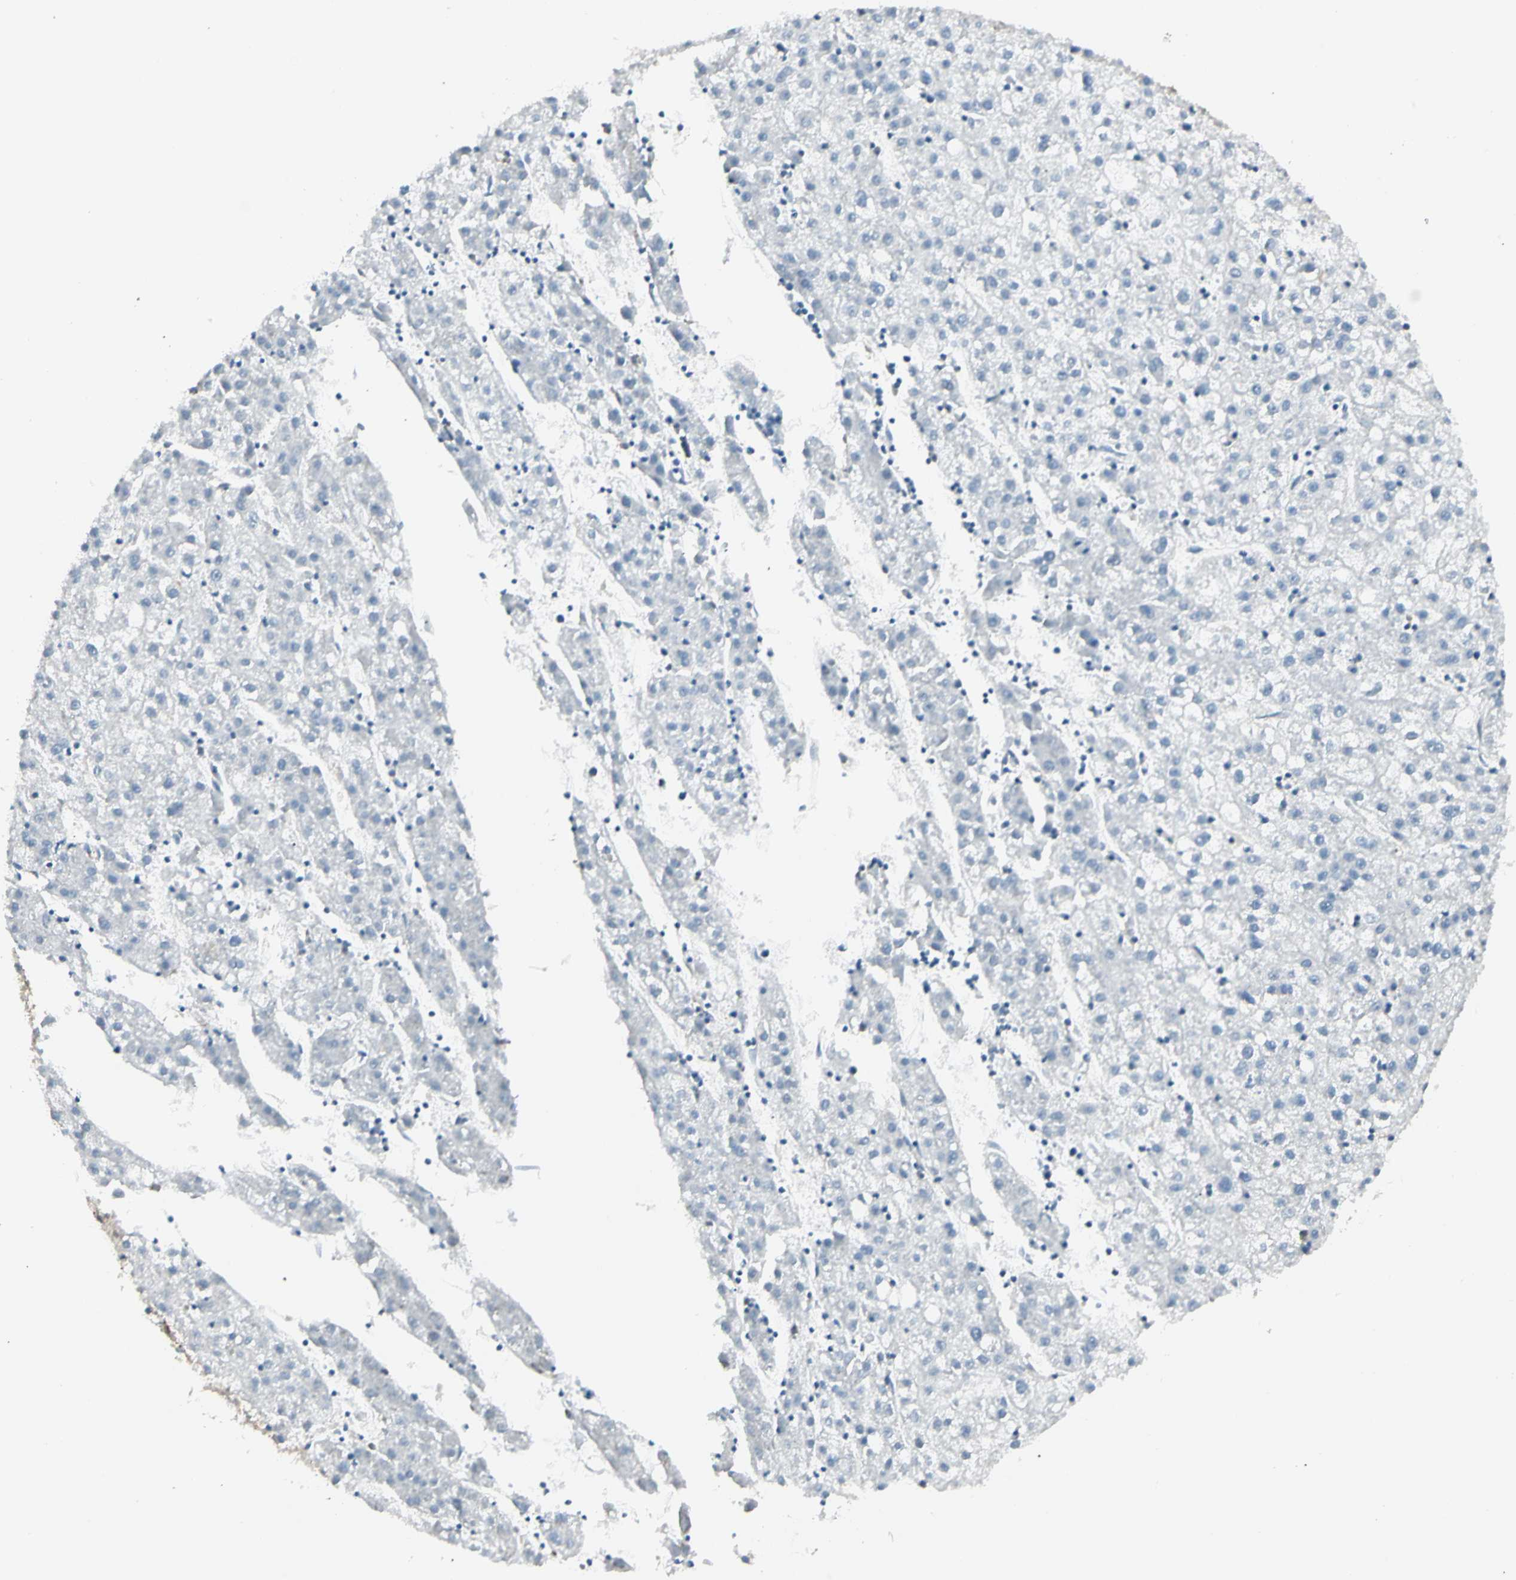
{"staining": {"intensity": "negative", "quantity": "none", "location": "none"}, "tissue": "liver cancer", "cell_type": "Tumor cells", "image_type": "cancer", "snomed": [{"axis": "morphology", "description": "Carcinoma, Hepatocellular, NOS"}, {"axis": "topography", "description": "Liver"}], "caption": "Human liver cancer (hepatocellular carcinoma) stained for a protein using immunohistochemistry displays no staining in tumor cells.", "gene": "AGFG1", "patient": {"sex": "male", "age": 72}}